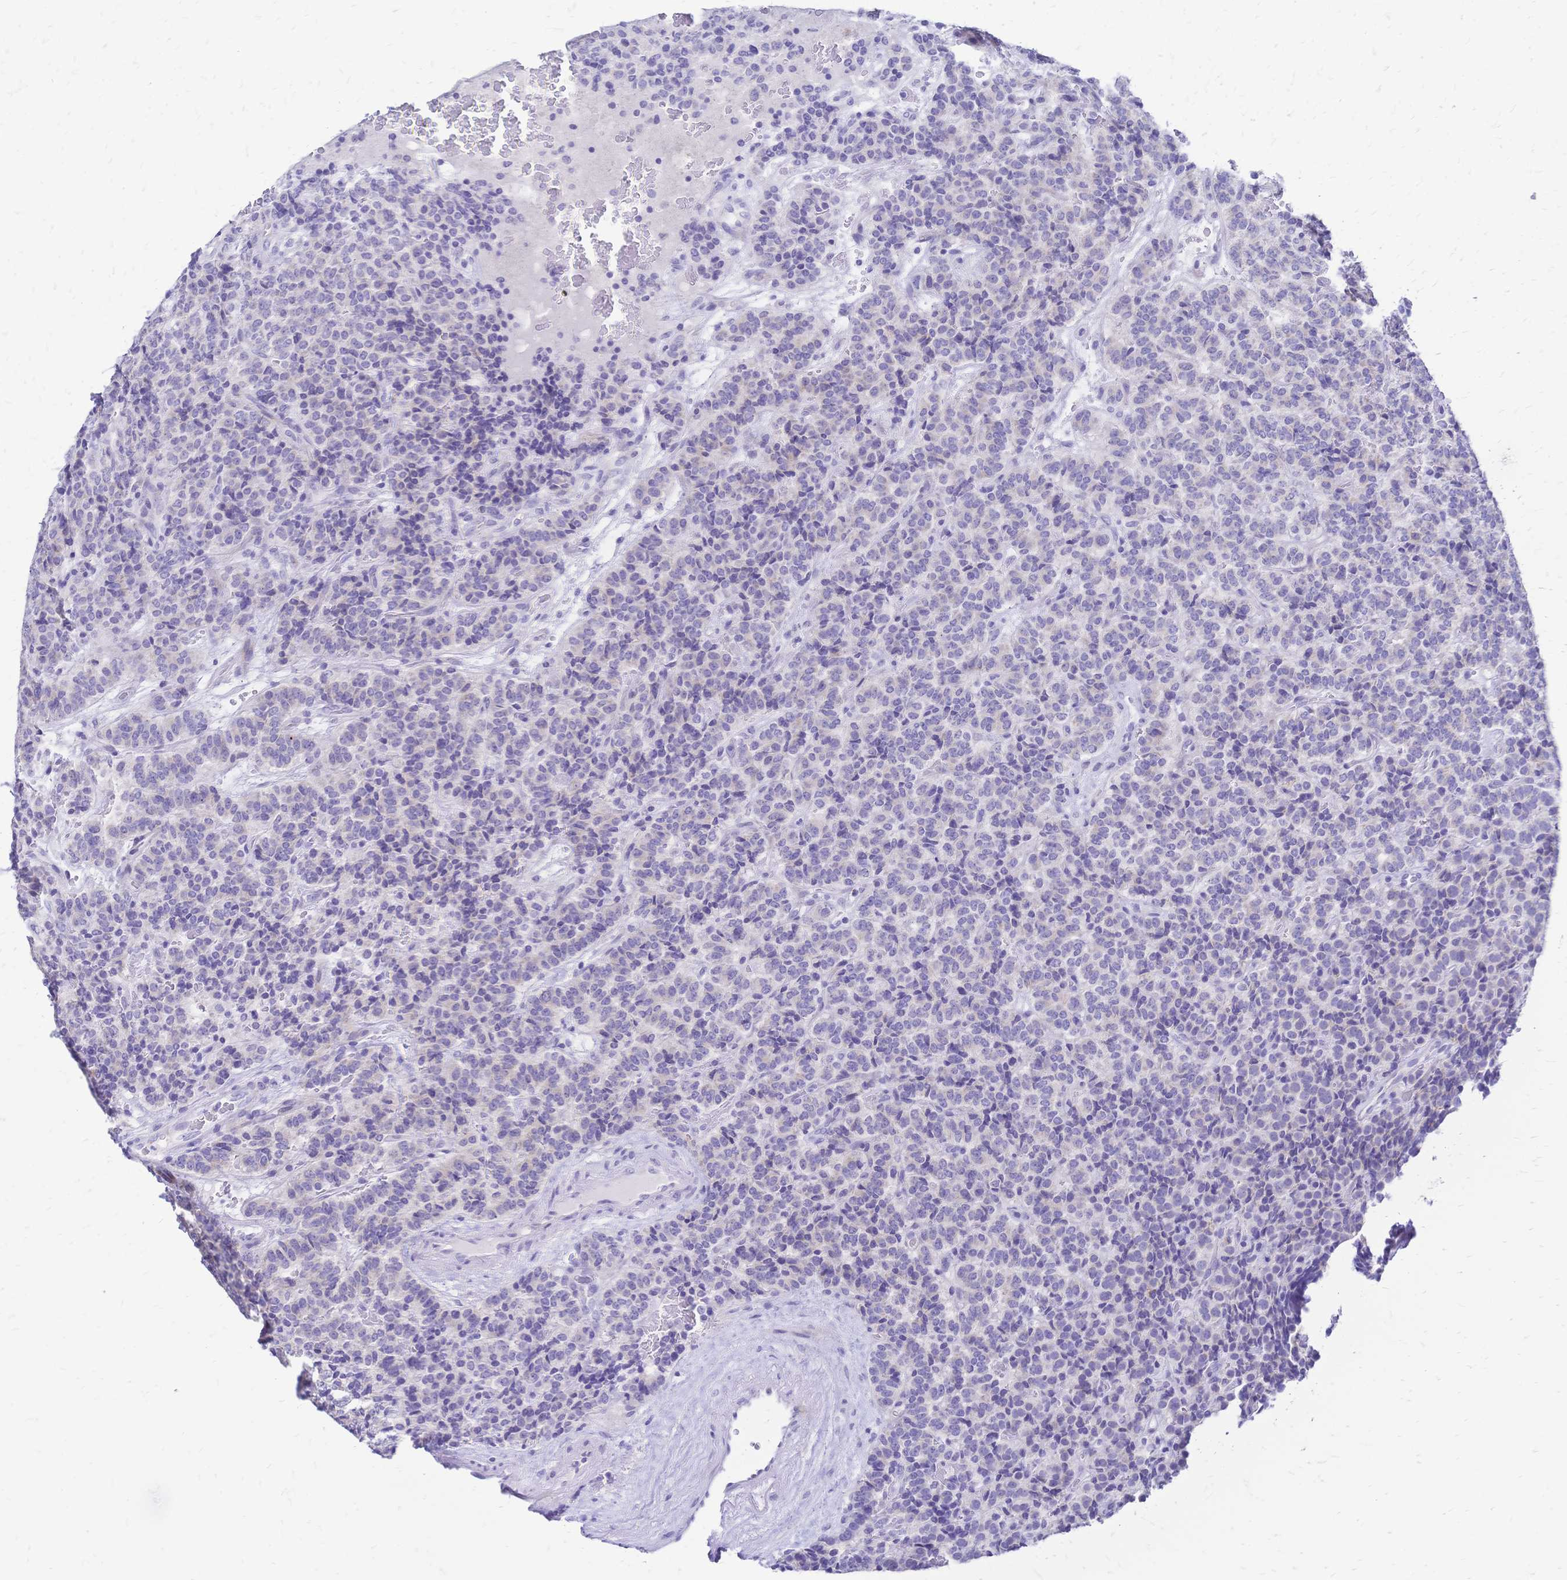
{"staining": {"intensity": "negative", "quantity": "none", "location": "none"}, "tissue": "carcinoid", "cell_type": "Tumor cells", "image_type": "cancer", "snomed": [{"axis": "morphology", "description": "Carcinoid, malignant, NOS"}, {"axis": "topography", "description": "Pancreas"}], "caption": "There is no significant positivity in tumor cells of carcinoid. The staining is performed using DAB brown chromogen with nuclei counter-stained in using hematoxylin.", "gene": "GRB7", "patient": {"sex": "male", "age": 36}}